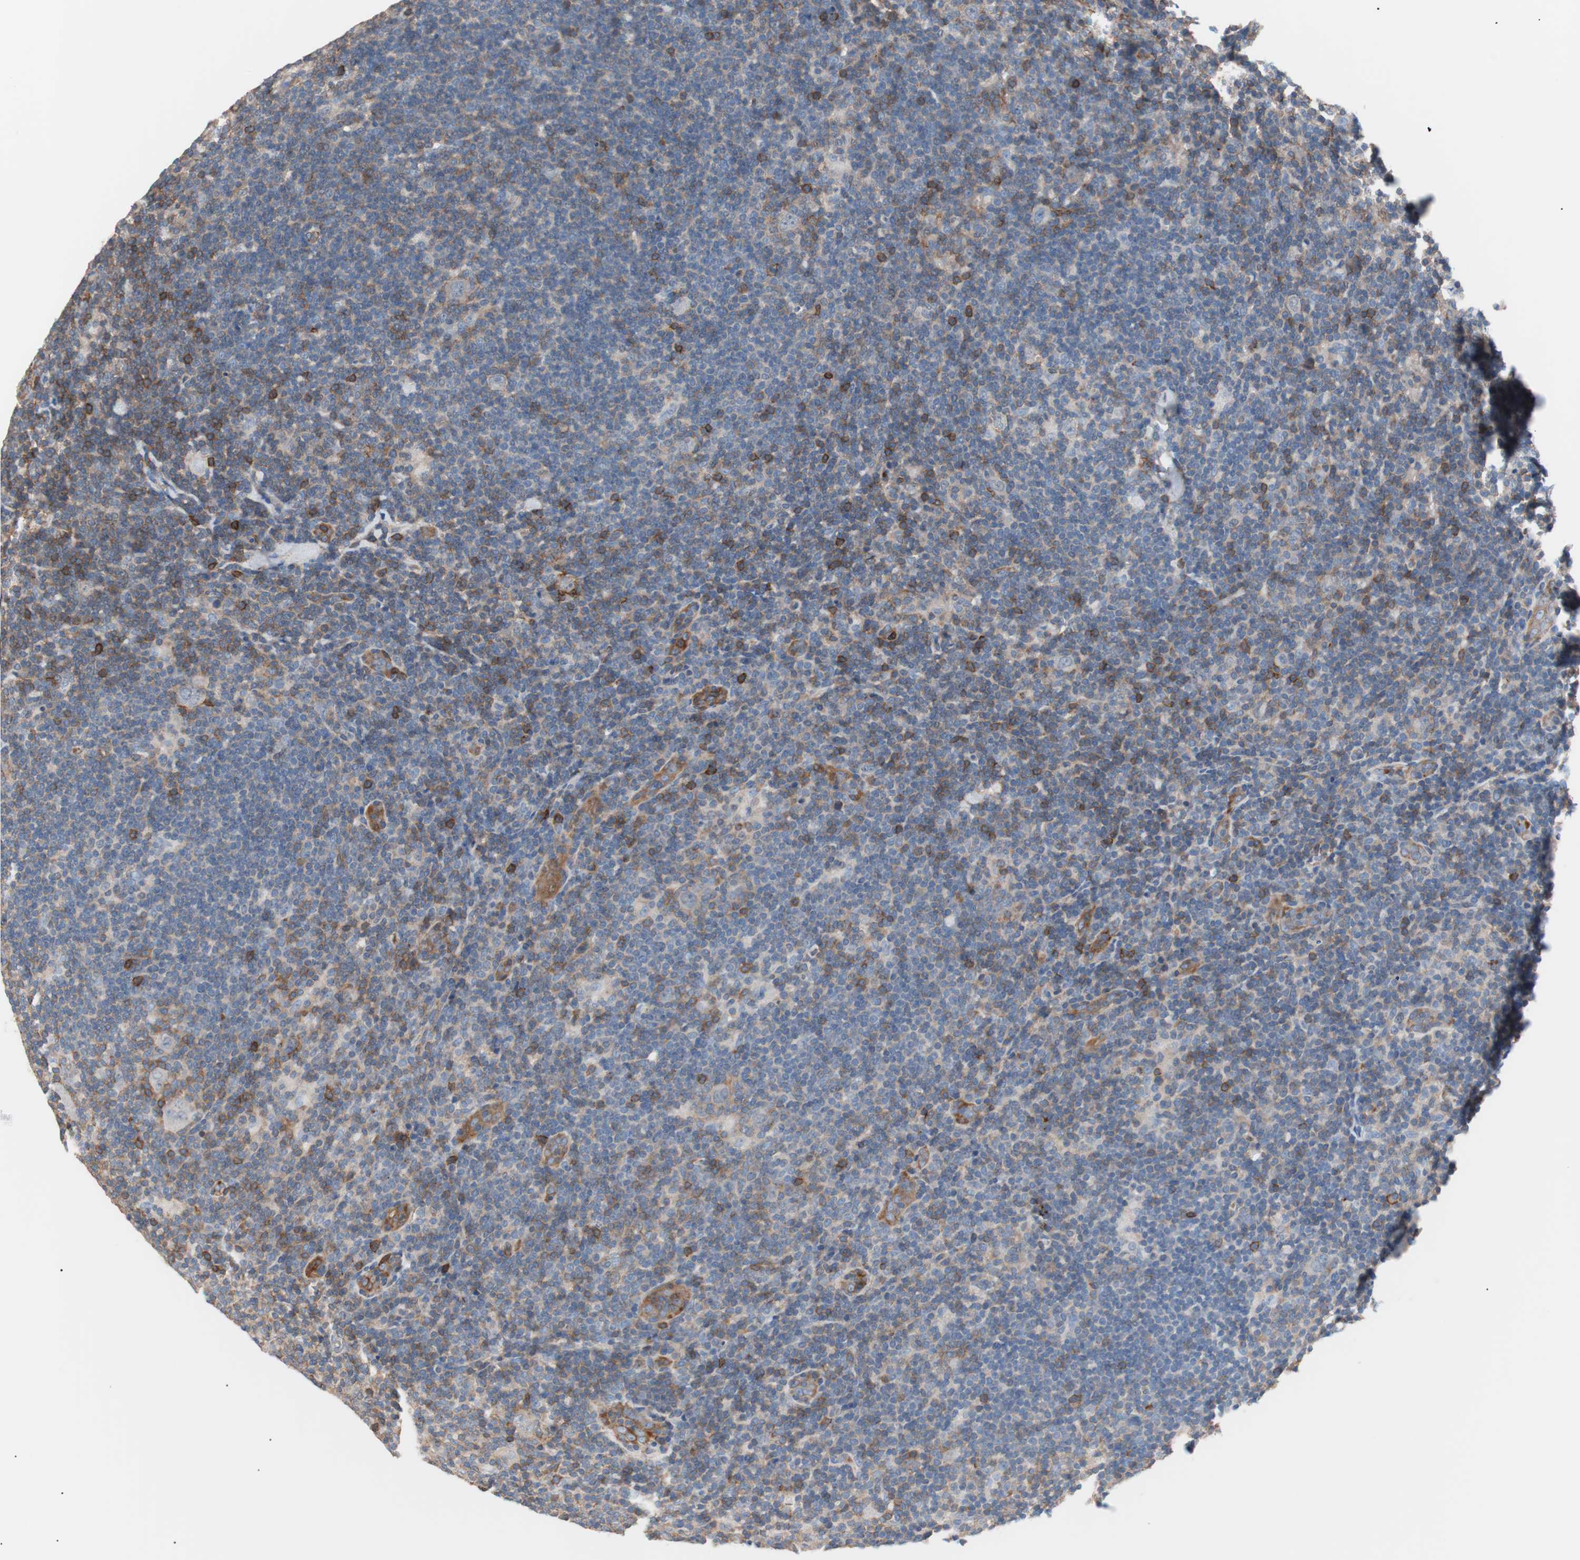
{"staining": {"intensity": "negative", "quantity": "none", "location": "none"}, "tissue": "lymphoma", "cell_type": "Tumor cells", "image_type": "cancer", "snomed": [{"axis": "morphology", "description": "Hodgkin's disease, NOS"}, {"axis": "topography", "description": "Lymph node"}], "caption": "High power microscopy micrograph of an immunohistochemistry image of lymphoma, revealing no significant expression in tumor cells.", "gene": "GPR160", "patient": {"sex": "female", "age": 57}}